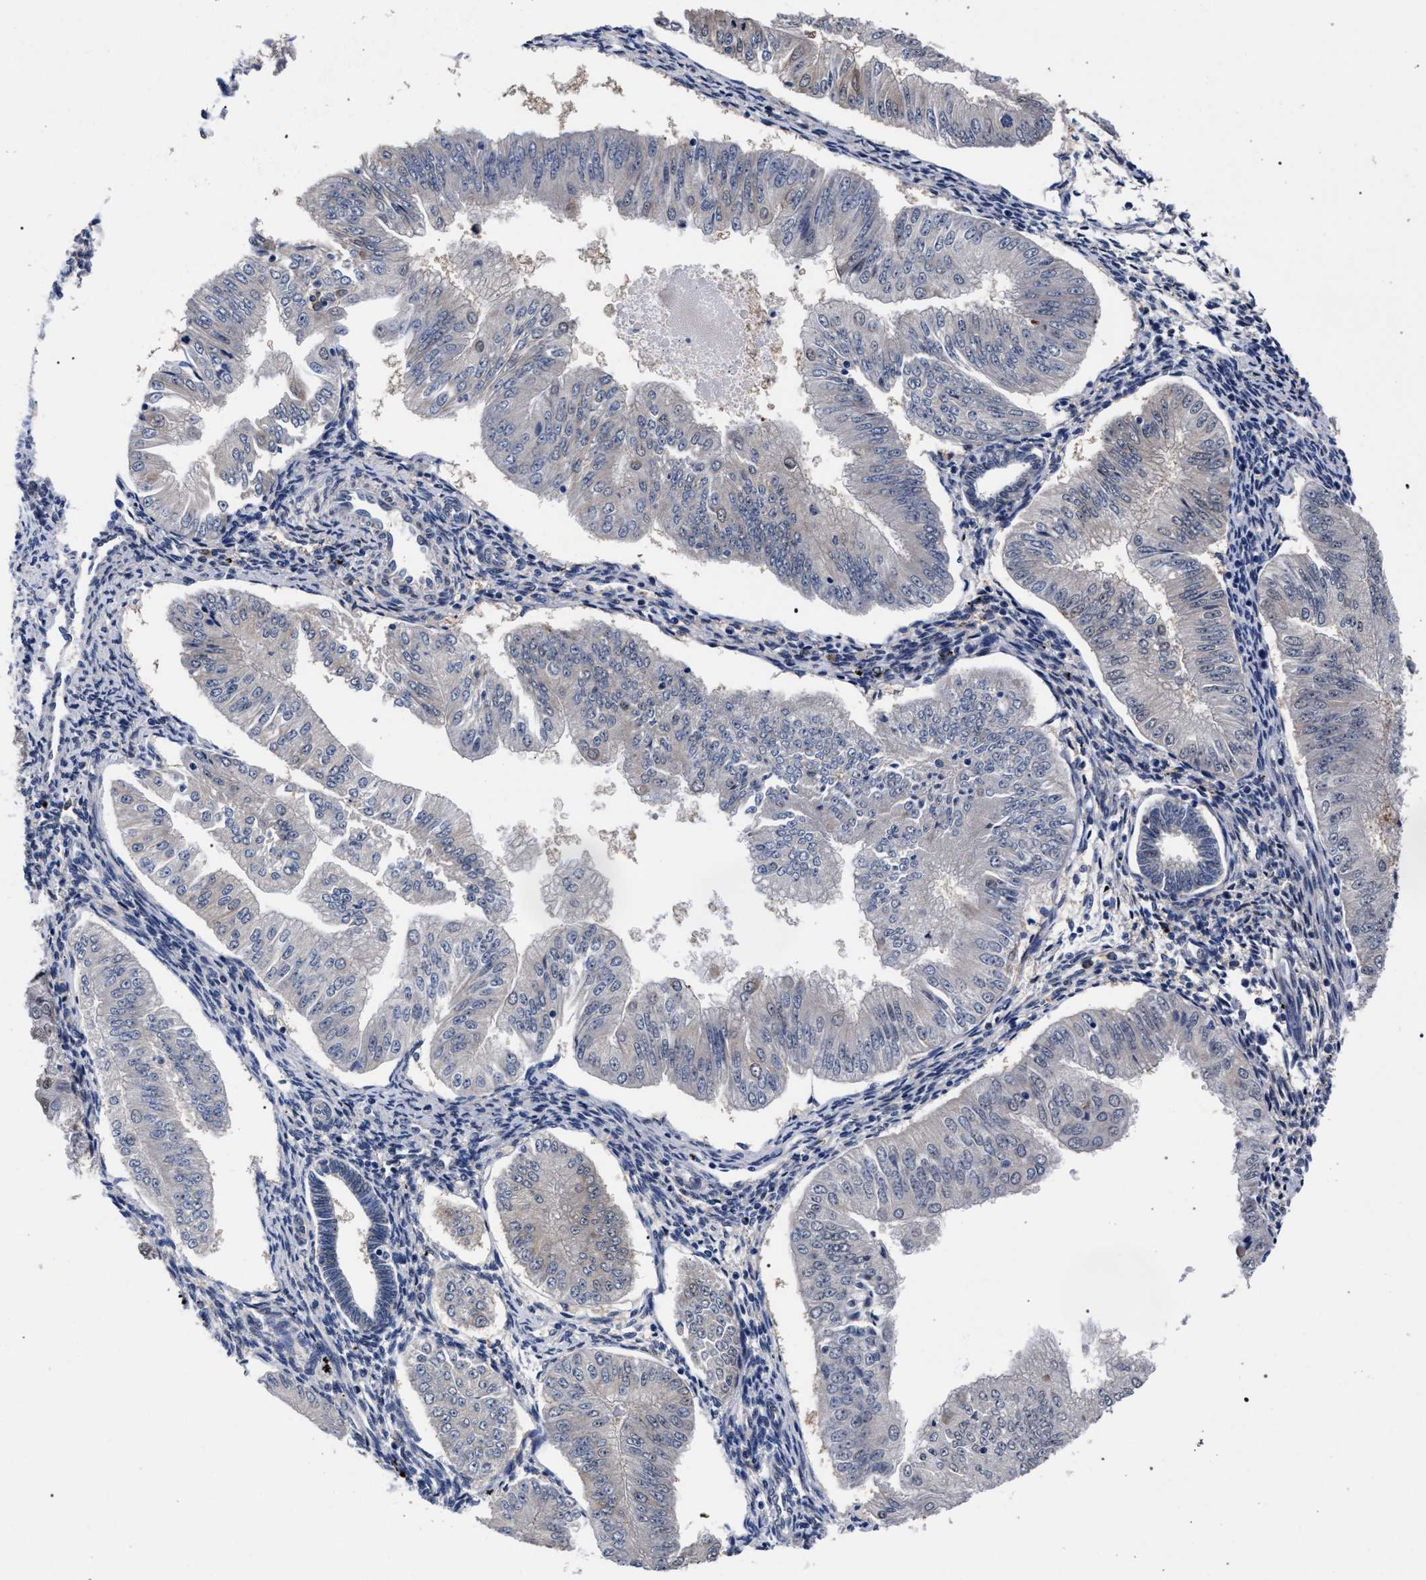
{"staining": {"intensity": "negative", "quantity": "none", "location": "none"}, "tissue": "endometrial cancer", "cell_type": "Tumor cells", "image_type": "cancer", "snomed": [{"axis": "morphology", "description": "Normal tissue, NOS"}, {"axis": "morphology", "description": "Adenocarcinoma, NOS"}, {"axis": "topography", "description": "Endometrium"}], "caption": "A histopathology image of endometrial cancer stained for a protein reveals no brown staining in tumor cells.", "gene": "ZNF462", "patient": {"sex": "female", "age": 53}}